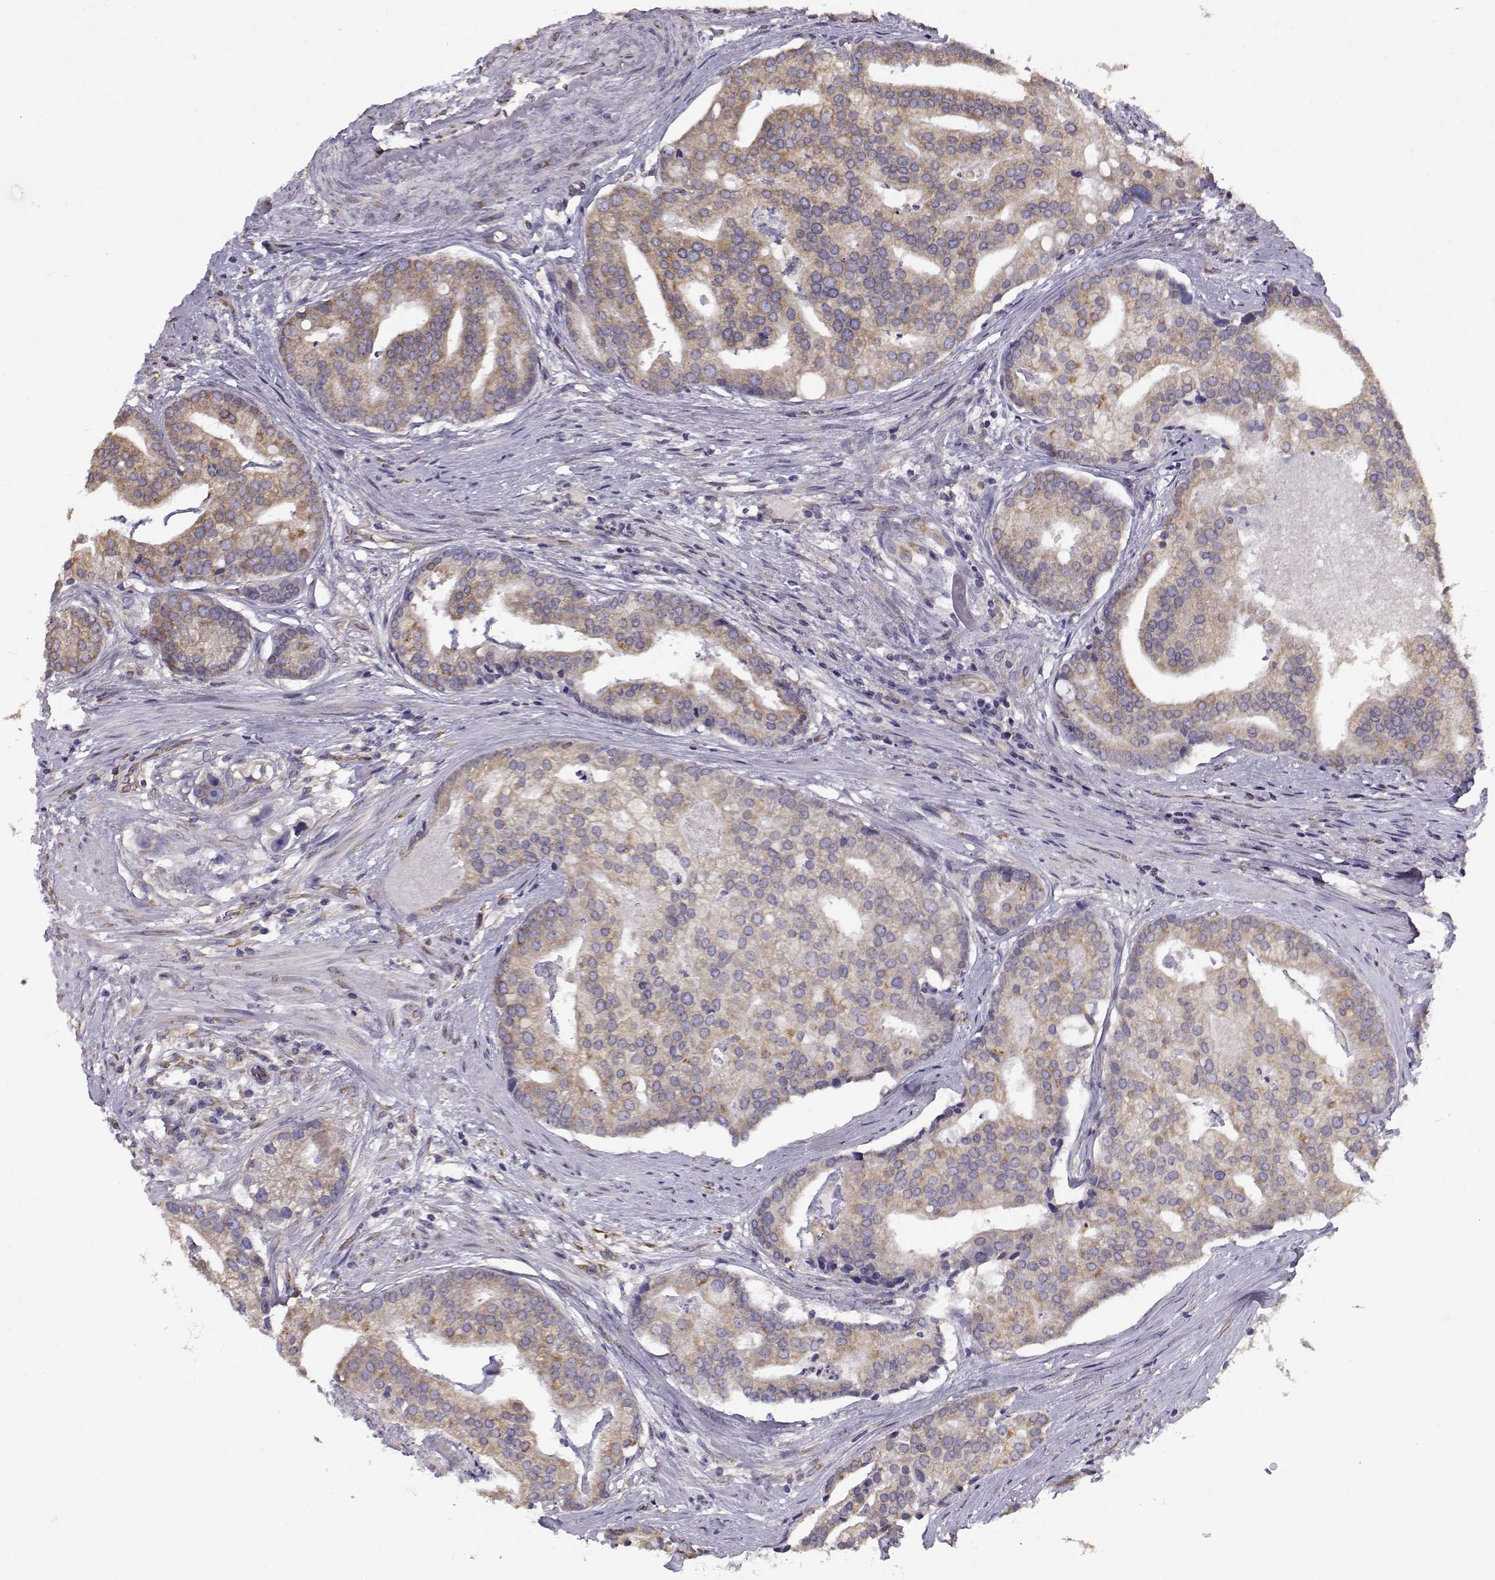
{"staining": {"intensity": "weak", "quantity": ">75%", "location": "cytoplasmic/membranous"}, "tissue": "prostate cancer", "cell_type": "Tumor cells", "image_type": "cancer", "snomed": [{"axis": "morphology", "description": "Adenocarcinoma, NOS"}, {"axis": "topography", "description": "Prostate and seminal vesicle, NOS"}, {"axis": "topography", "description": "Prostate"}], "caption": "DAB immunohistochemical staining of human prostate cancer shows weak cytoplasmic/membranous protein staining in approximately >75% of tumor cells. The staining was performed using DAB (3,3'-diaminobenzidine) to visualize the protein expression in brown, while the nuclei were stained in blue with hematoxylin (Magnification: 20x).", "gene": "BEND6", "patient": {"sex": "male", "age": 44}}